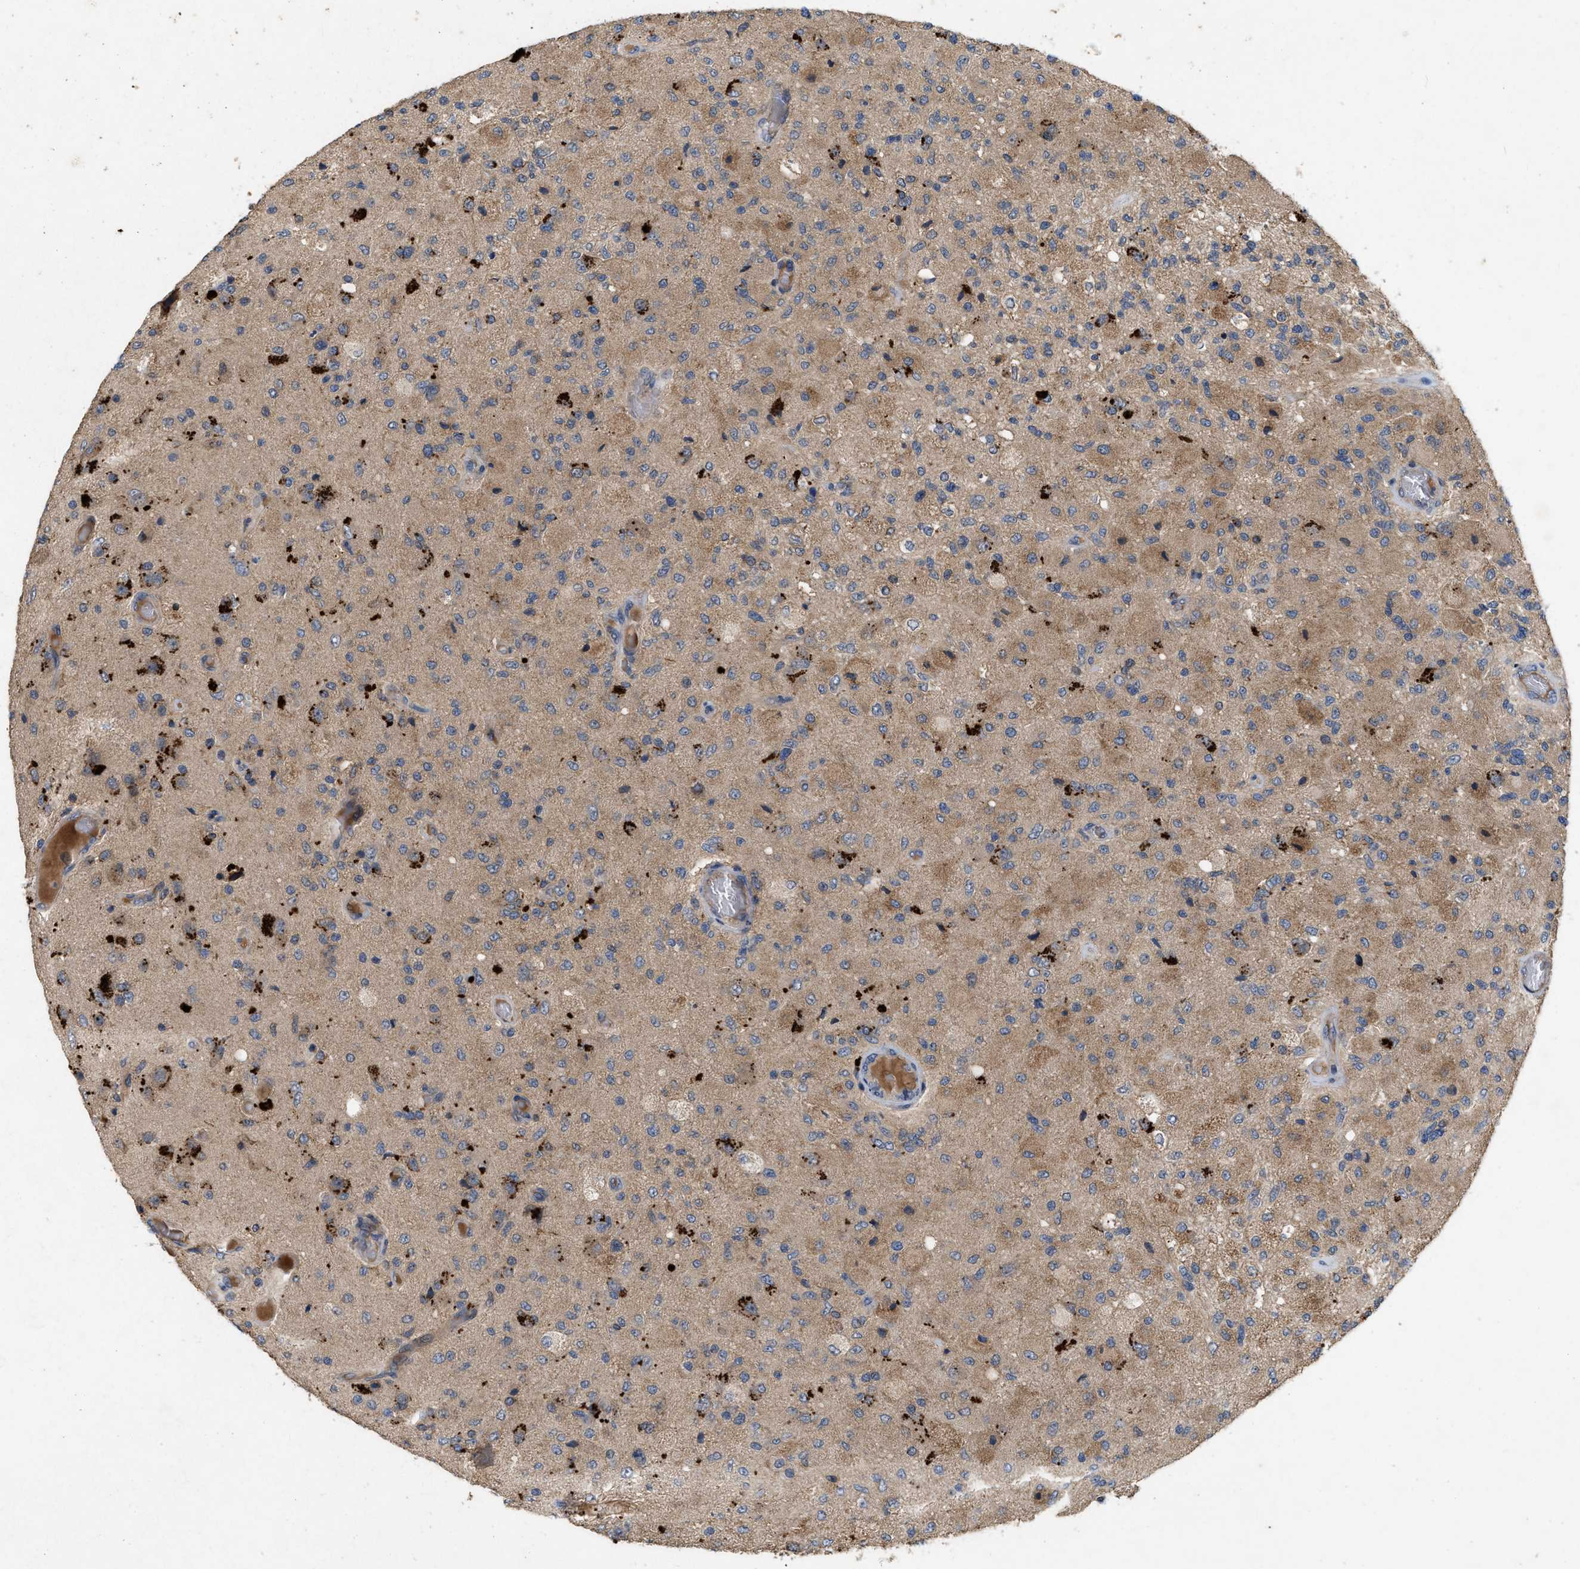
{"staining": {"intensity": "weak", "quantity": ">75%", "location": "cytoplasmic/membranous"}, "tissue": "glioma", "cell_type": "Tumor cells", "image_type": "cancer", "snomed": [{"axis": "morphology", "description": "Normal tissue, NOS"}, {"axis": "morphology", "description": "Glioma, malignant, High grade"}, {"axis": "topography", "description": "Cerebral cortex"}], "caption": "High-grade glioma (malignant) tissue reveals weak cytoplasmic/membranous positivity in approximately >75% of tumor cells, visualized by immunohistochemistry.", "gene": "LPAR2", "patient": {"sex": "male", "age": 77}}